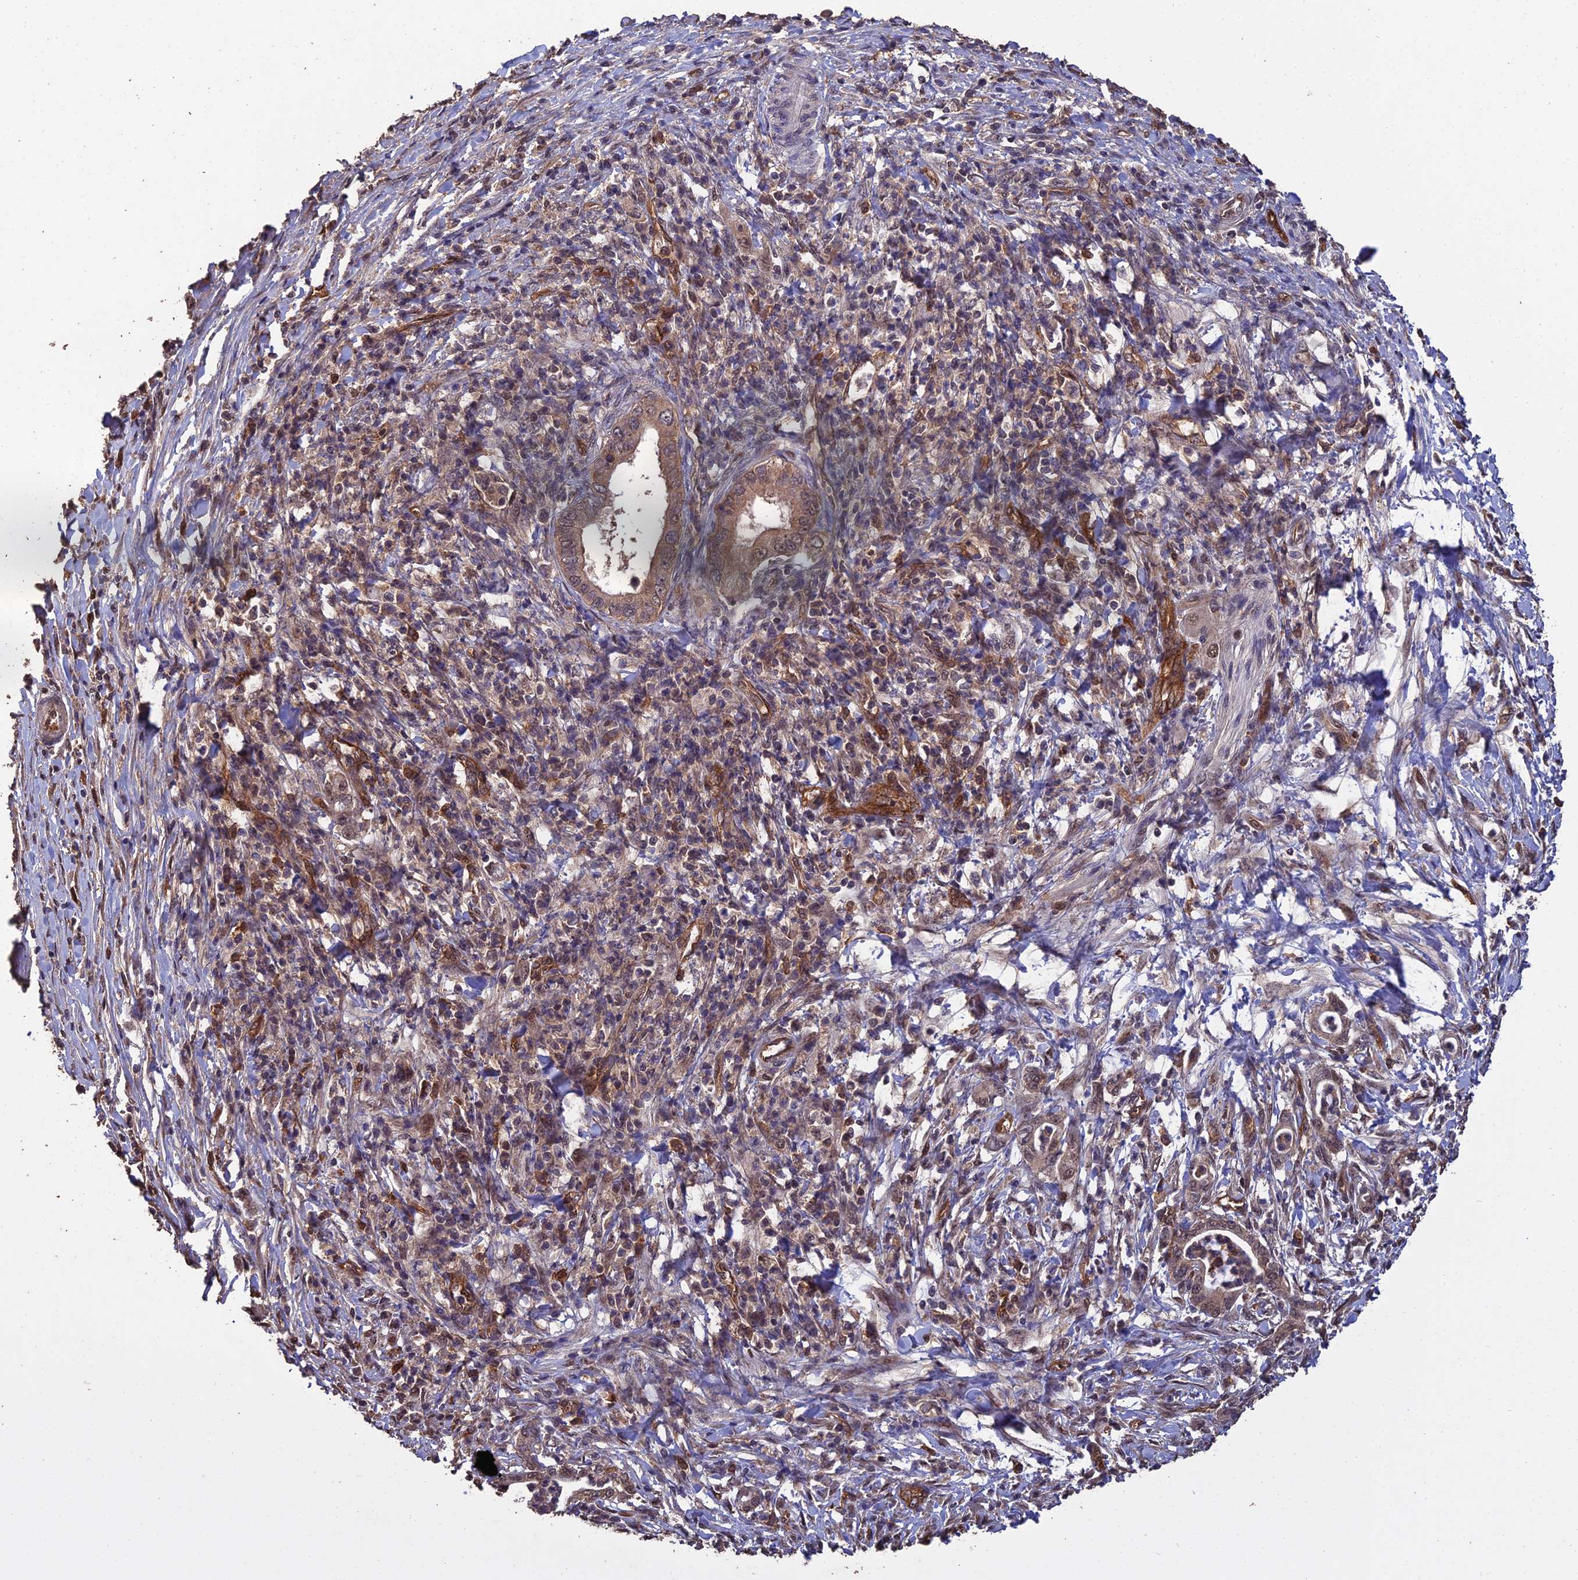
{"staining": {"intensity": "moderate", "quantity": "25%-75%", "location": "cytoplasmic/membranous,nuclear"}, "tissue": "pancreatic cancer", "cell_type": "Tumor cells", "image_type": "cancer", "snomed": [{"axis": "morphology", "description": "Normal tissue, NOS"}, {"axis": "morphology", "description": "Adenocarcinoma, NOS"}, {"axis": "topography", "description": "Pancreas"}], "caption": "Immunohistochemical staining of pancreatic cancer displays medium levels of moderate cytoplasmic/membranous and nuclear positivity in approximately 25%-75% of tumor cells.", "gene": "RALGAPA2", "patient": {"sex": "female", "age": 55}}